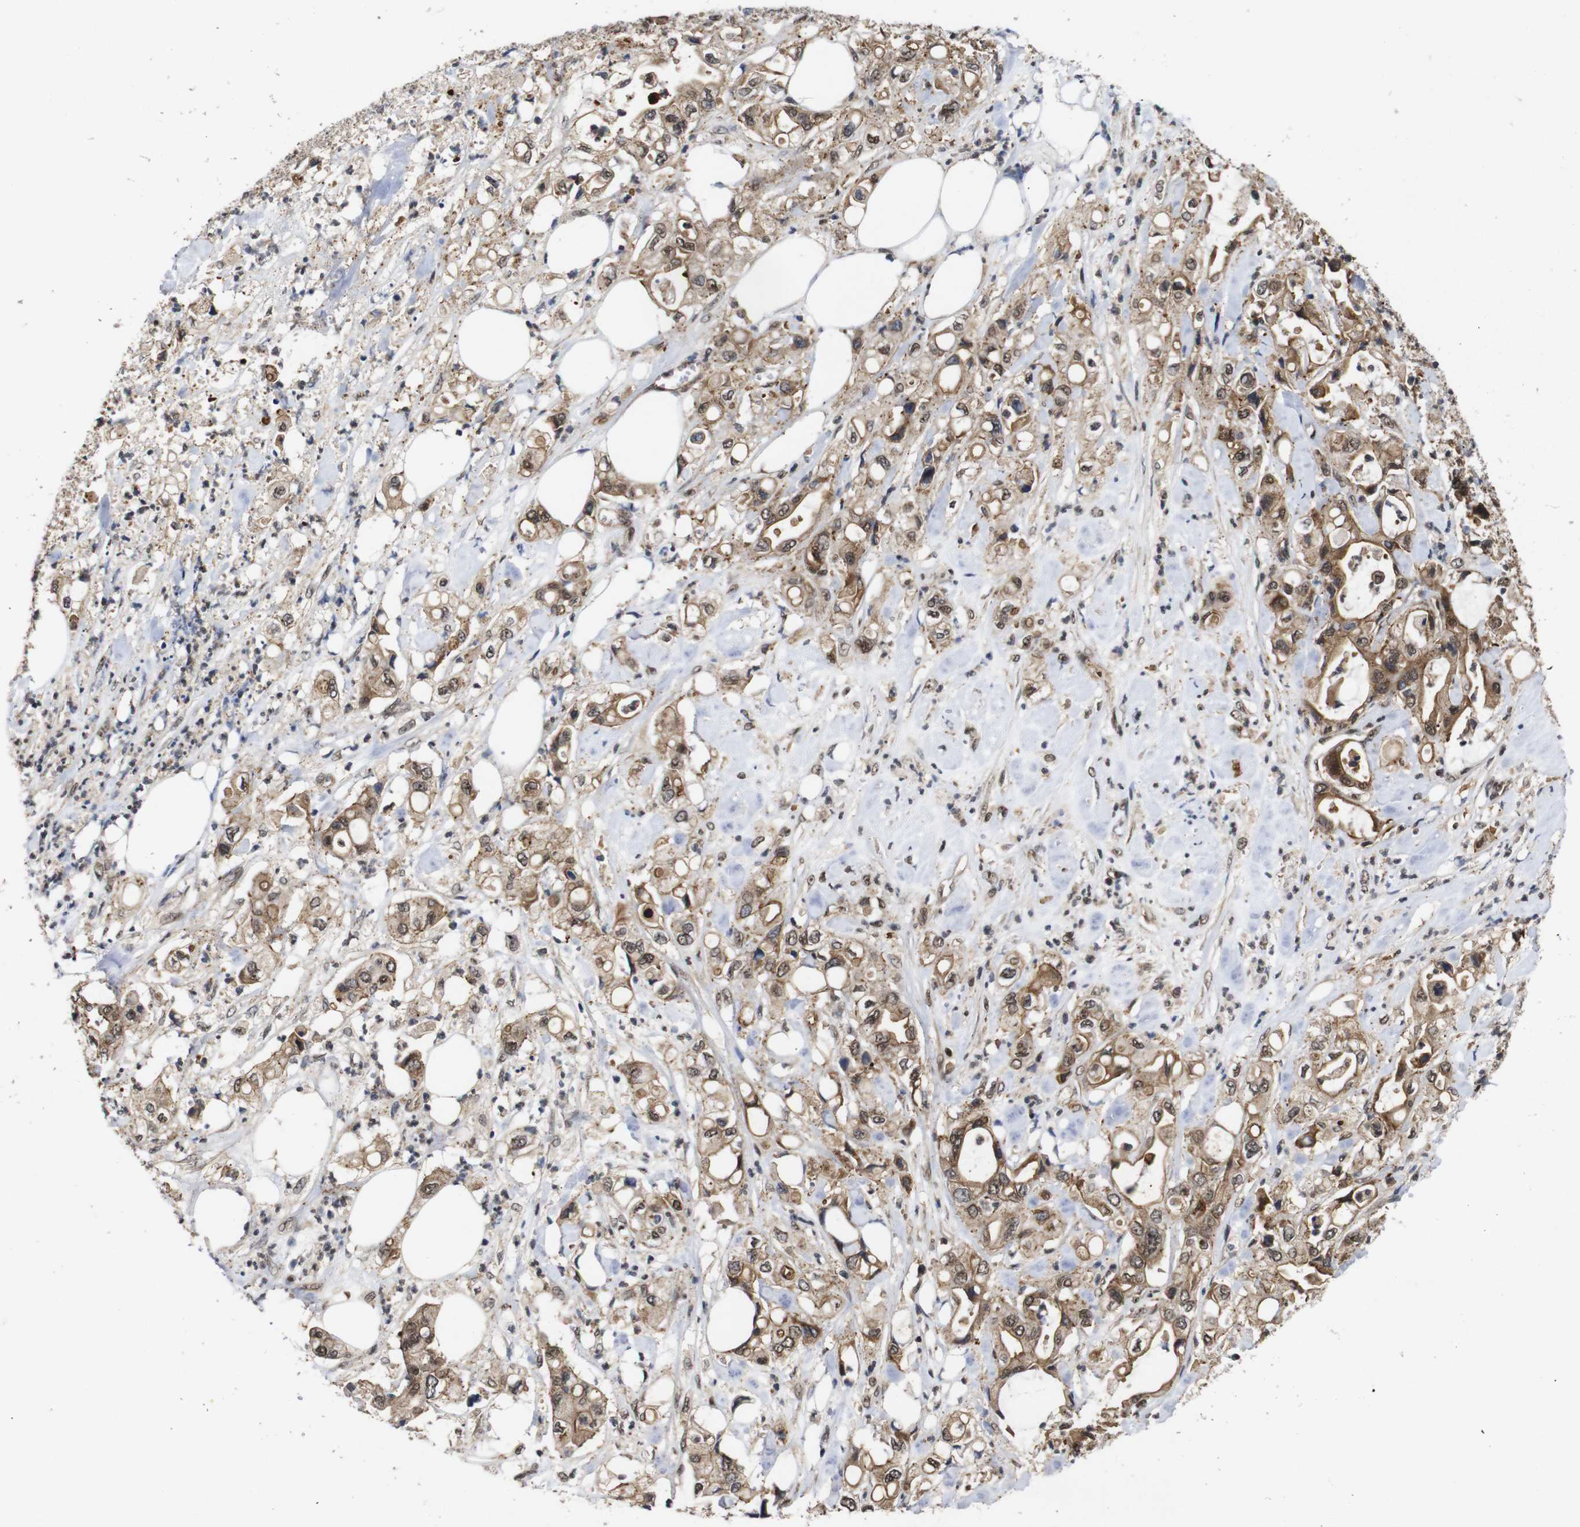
{"staining": {"intensity": "moderate", "quantity": ">75%", "location": "cytoplasmic/membranous,nuclear"}, "tissue": "pancreatic cancer", "cell_type": "Tumor cells", "image_type": "cancer", "snomed": [{"axis": "morphology", "description": "Adenocarcinoma, NOS"}, {"axis": "topography", "description": "Pancreas"}], "caption": "Pancreatic cancer stained with DAB (3,3'-diaminobenzidine) immunohistochemistry (IHC) shows medium levels of moderate cytoplasmic/membranous and nuclear expression in approximately >75% of tumor cells. (IHC, brightfield microscopy, high magnification).", "gene": "NANOS1", "patient": {"sex": "male", "age": 70}}